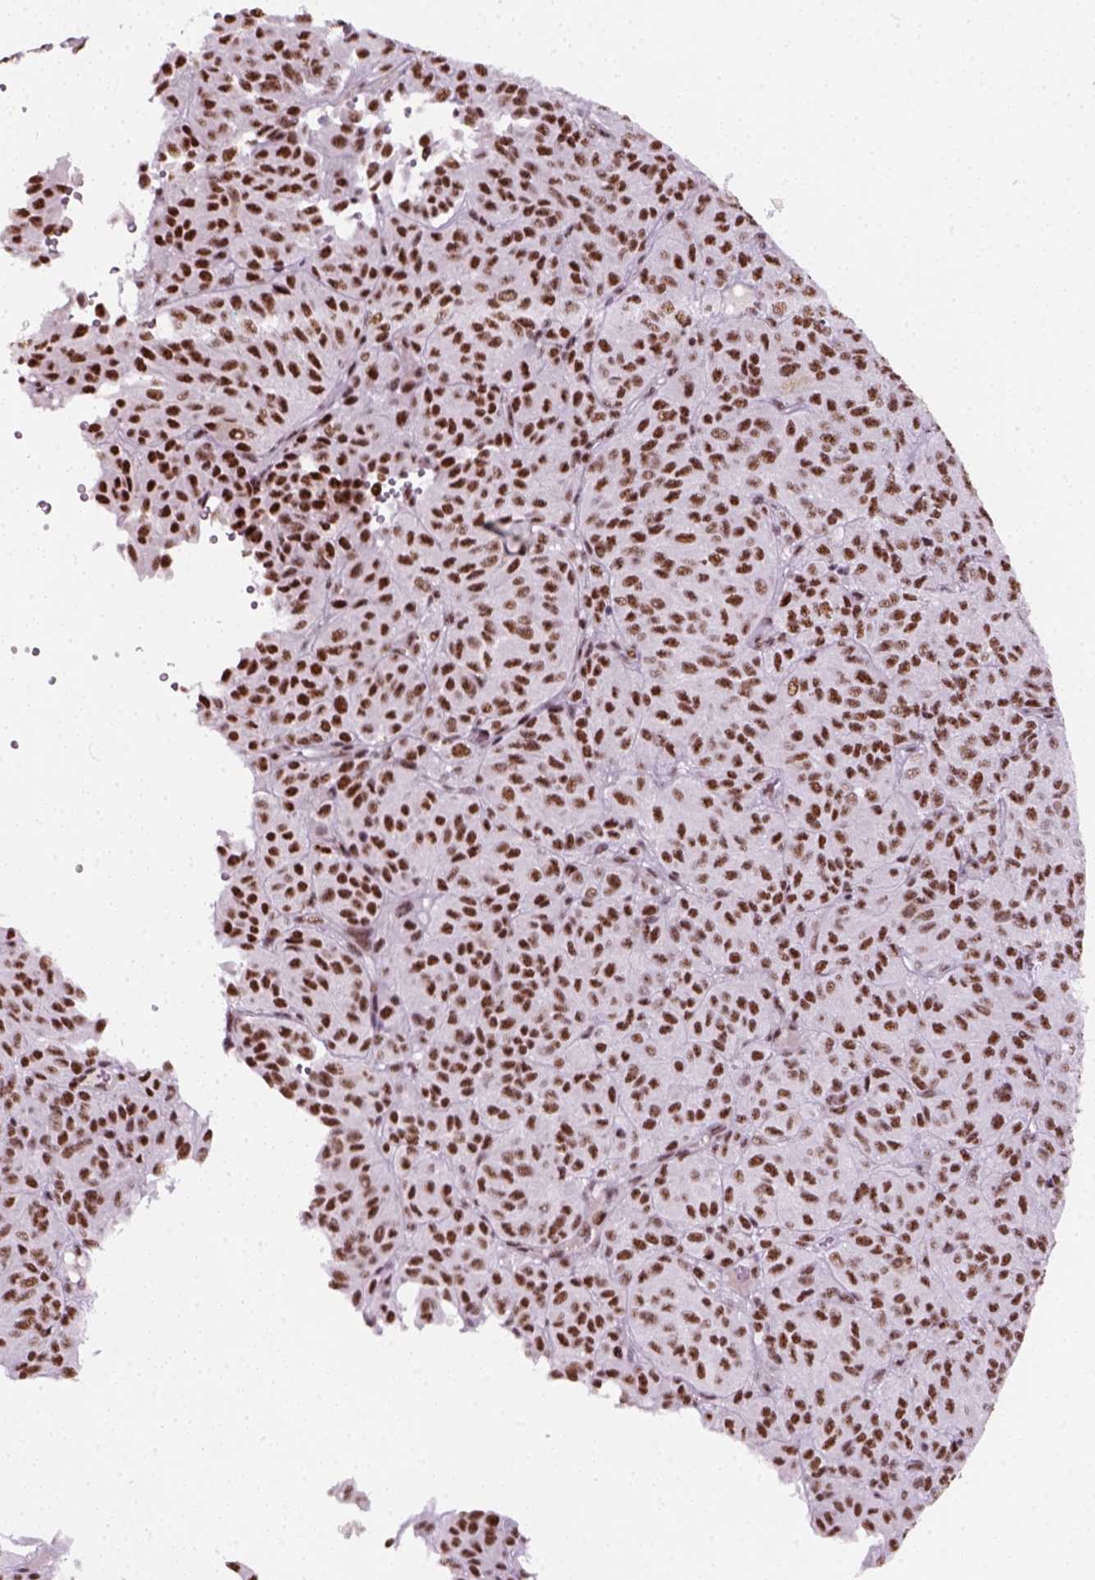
{"staining": {"intensity": "moderate", "quantity": ">75%", "location": "nuclear"}, "tissue": "melanoma", "cell_type": "Tumor cells", "image_type": "cancer", "snomed": [{"axis": "morphology", "description": "Malignant melanoma, Metastatic site"}, {"axis": "topography", "description": "Brain"}], "caption": "Immunohistochemical staining of malignant melanoma (metastatic site) exhibits moderate nuclear protein staining in about >75% of tumor cells. The staining was performed using DAB (3,3'-diaminobenzidine) to visualize the protein expression in brown, while the nuclei were stained in blue with hematoxylin (Magnification: 20x).", "gene": "GTF2F1", "patient": {"sex": "female", "age": 56}}